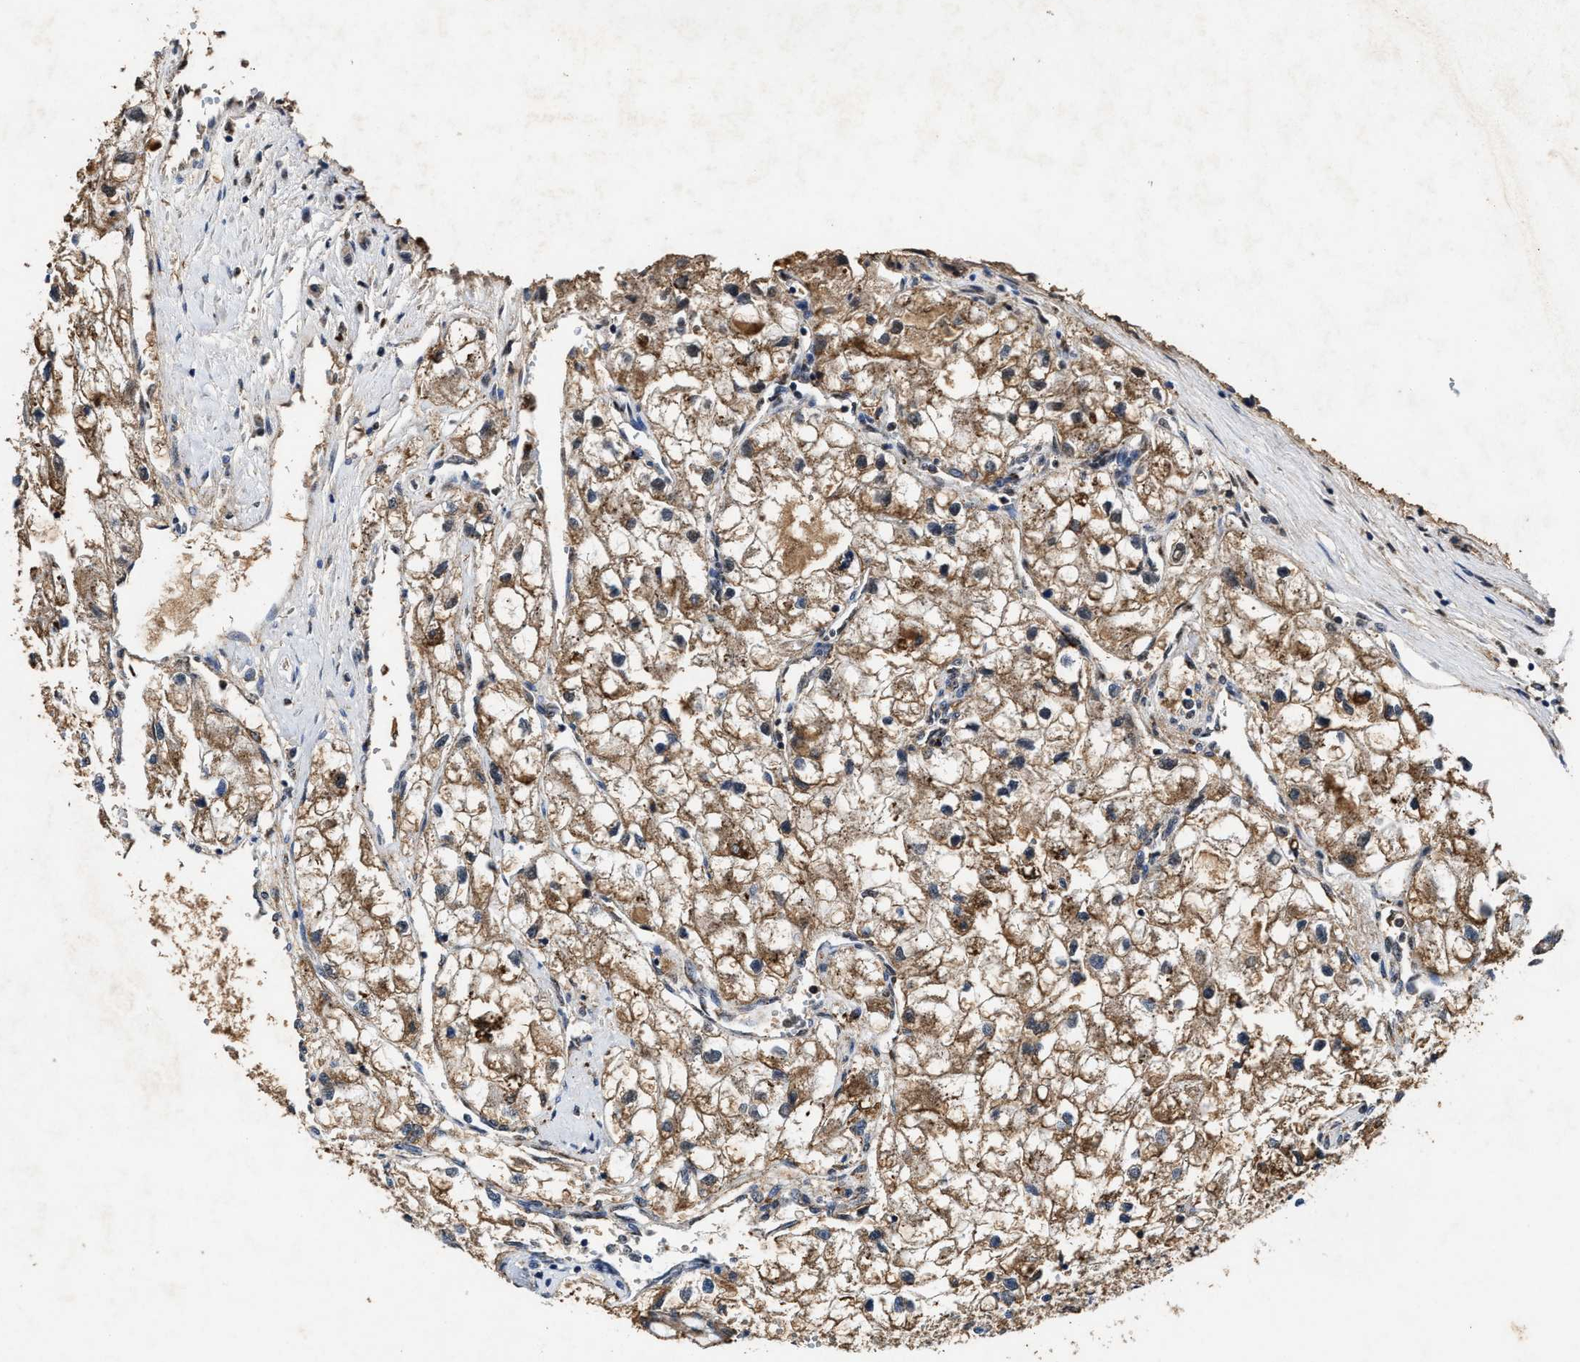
{"staining": {"intensity": "moderate", "quantity": ">75%", "location": "cytoplasmic/membranous"}, "tissue": "renal cancer", "cell_type": "Tumor cells", "image_type": "cancer", "snomed": [{"axis": "morphology", "description": "Adenocarcinoma, NOS"}, {"axis": "topography", "description": "Kidney"}], "caption": "A medium amount of moderate cytoplasmic/membranous positivity is seen in about >75% of tumor cells in adenocarcinoma (renal) tissue.", "gene": "ACOX1", "patient": {"sex": "female", "age": 70}}